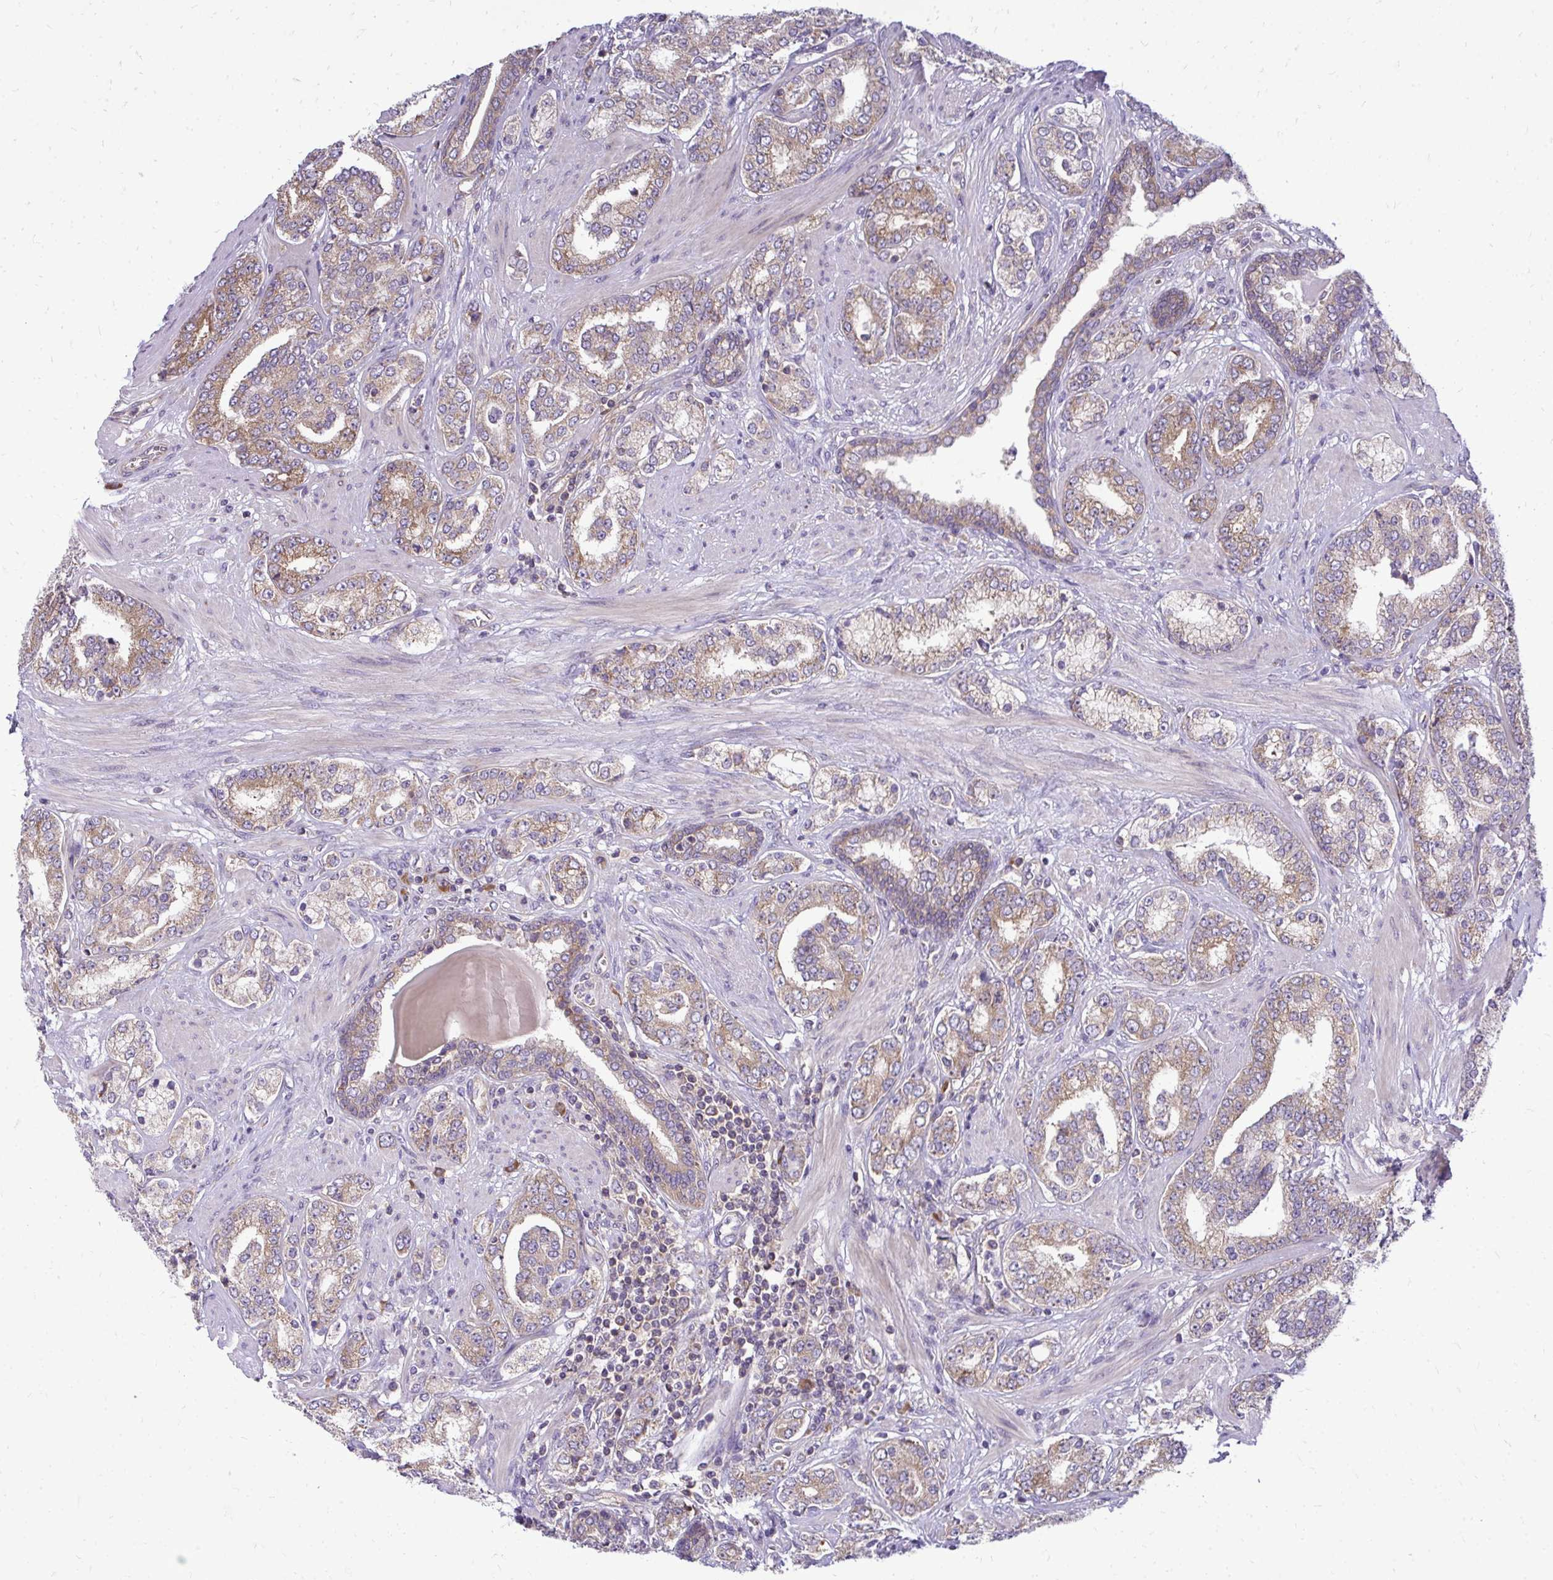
{"staining": {"intensity": "moderate", "quantity": ">75%", "location": "cytoplasmic/membranous"}, "tissue": "prostate cancer", "cell_type": "Tumor cells", "image_type": "cancer", "snomed": [{"axis": "morphology", "description": "Adenocarcinoma, High grade"}, {"axis": "topography", "description": "Prostate"}], "caption": "Protein staining by immunohistochemistry exhibits moderate cytoplasmic/membranous positivity in about >75% of tumor cells in prostate cancer (adenocarcinoma (high-grade)). (DAB (3,3'-diaminobenzidine) IHC with brightfield microscopy, high magnification).", "gene": "RPLP2", "patient": {"sex": "male", "age": 62}}